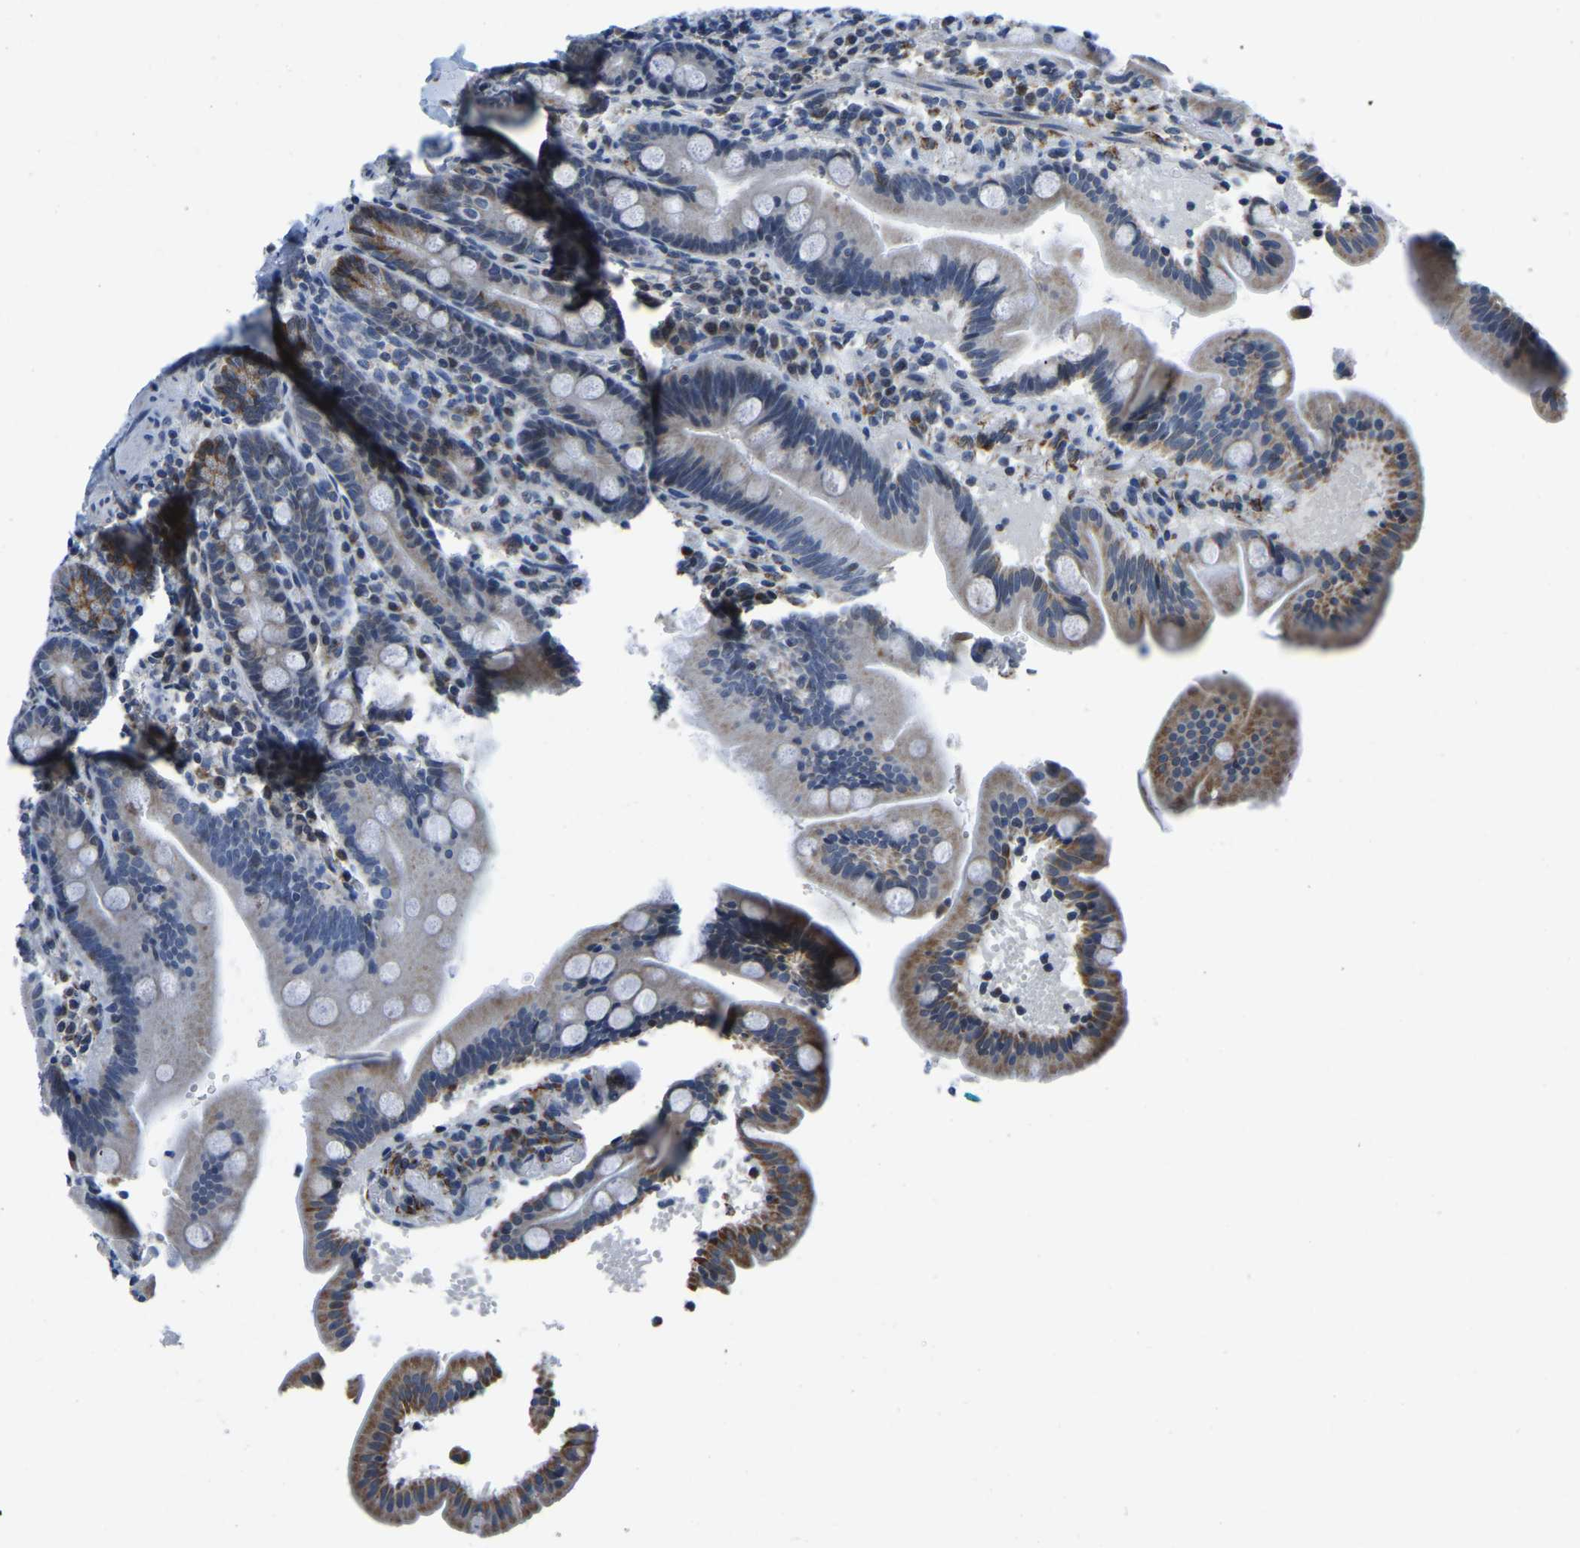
{"staining": {"intensity": "moderate", "quantity": "<25%", "location": "cytoplasmic/membranous"}, "tissue": "duodenum", "cell_type": "Glandular cells", "image_type": "normal", "snomed": [{"axis": "morphology", "description": "Normal tissue, NOS"}, {"axis": "topography", "description": "Duodenum"}], "caption": "DAB (3,3'-diaminobenzidine) immunohistochemical staining of benign duodenum shows moderate cytoplasmic/membranous protein positivity in approximately <25% of glandular cells.", "gene": "BNIP3L", "patient": {"sex": "male", "age": 54}}